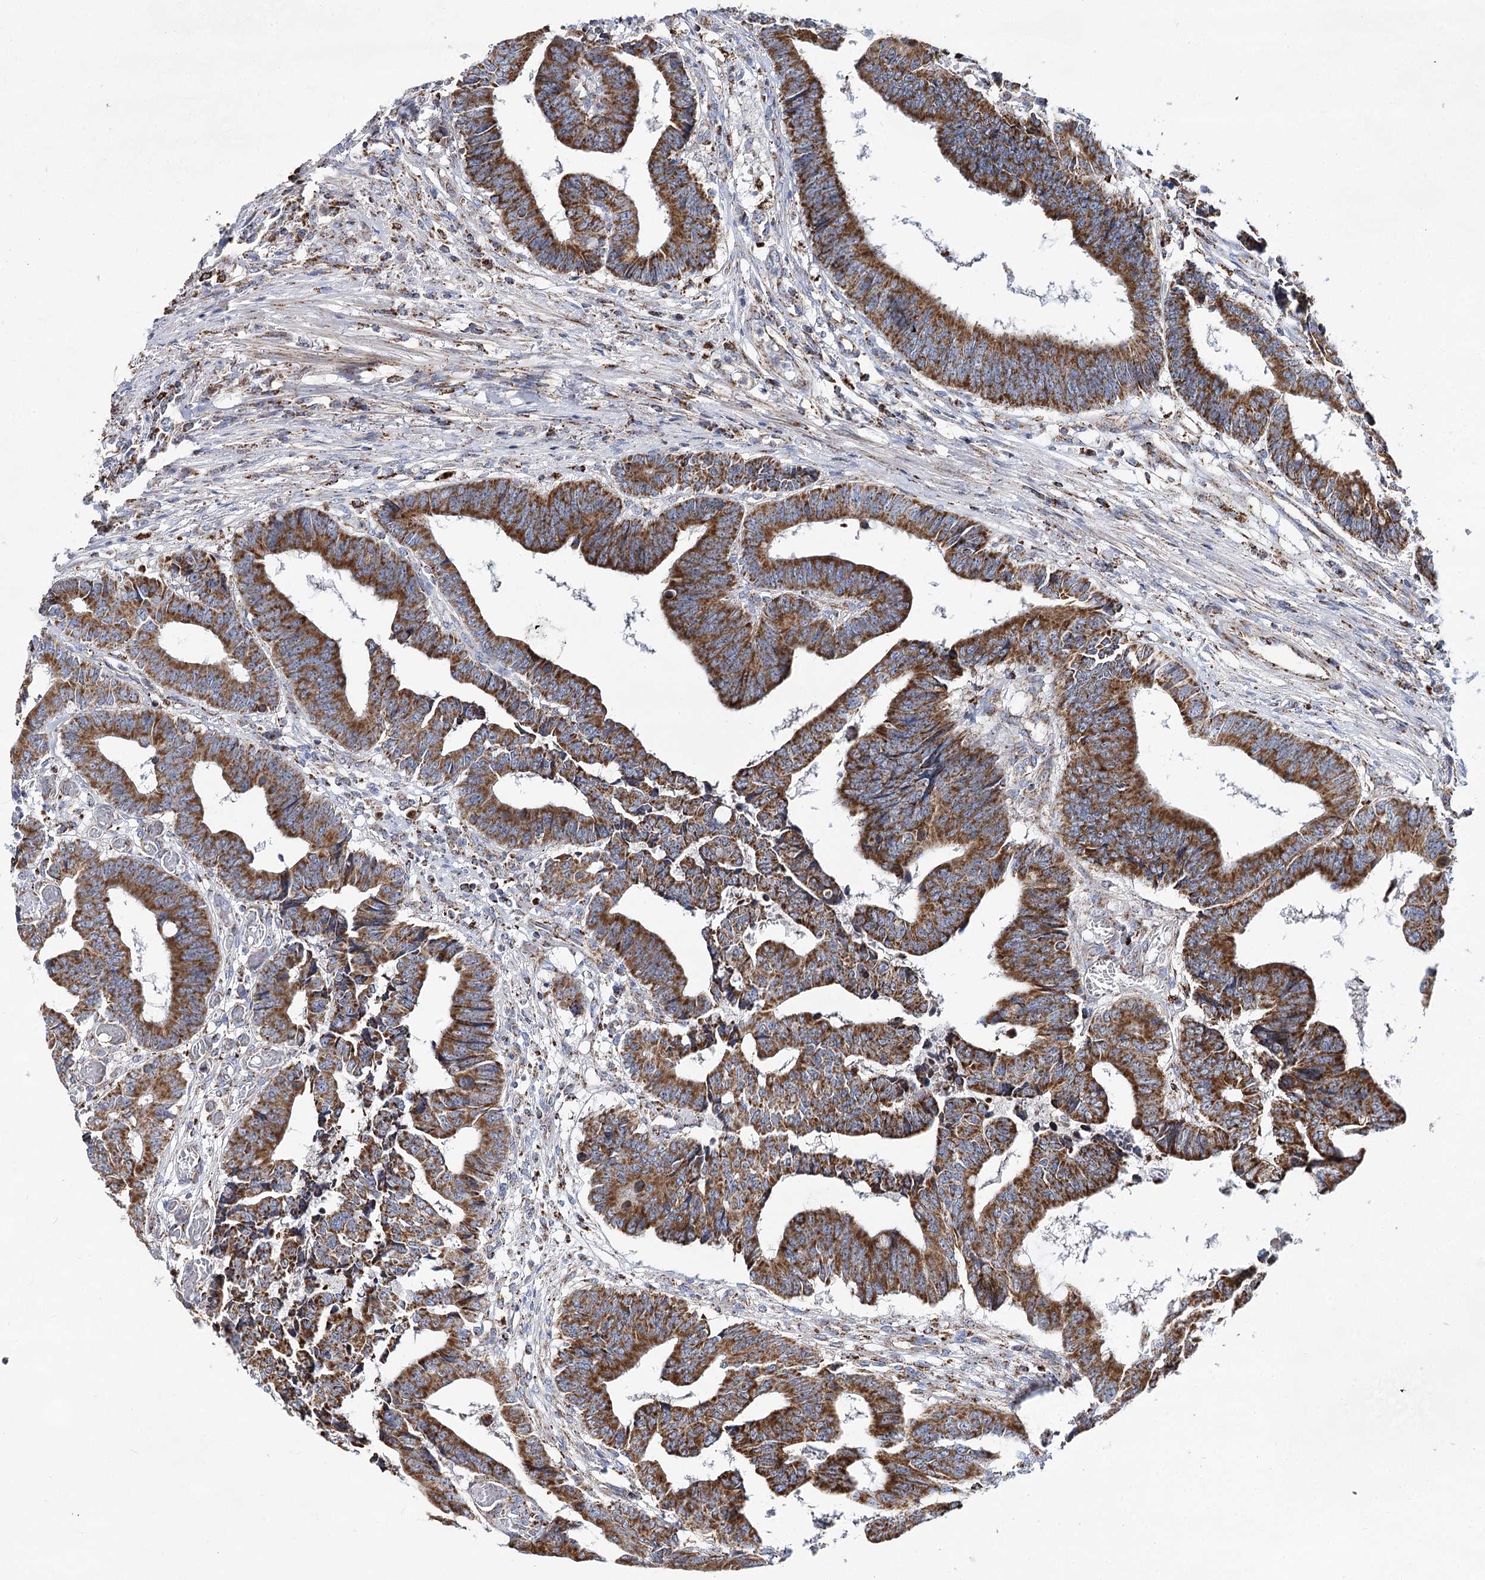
{"staining": {"intensity": "strong", "quantity": ">75%", "location": "cytoplasmic/membranous"}, "tissue": "colorectal cancer", "cell_type": "Tumor cells", "image_type": "cancer", "snomed": [{"axis": "morphology", "description": "Adenocarcinoma, NOS"}, {"axis": "topography", "description": "Rectum"}], "caption": "Colorectal cancer (adenocarcinoma) tissue demonstrates strong cytoplasmic/membranous expression in about >75% of tumor cells", "gene": "NADK2", "patient": {"sex": "male", "age": 84}}